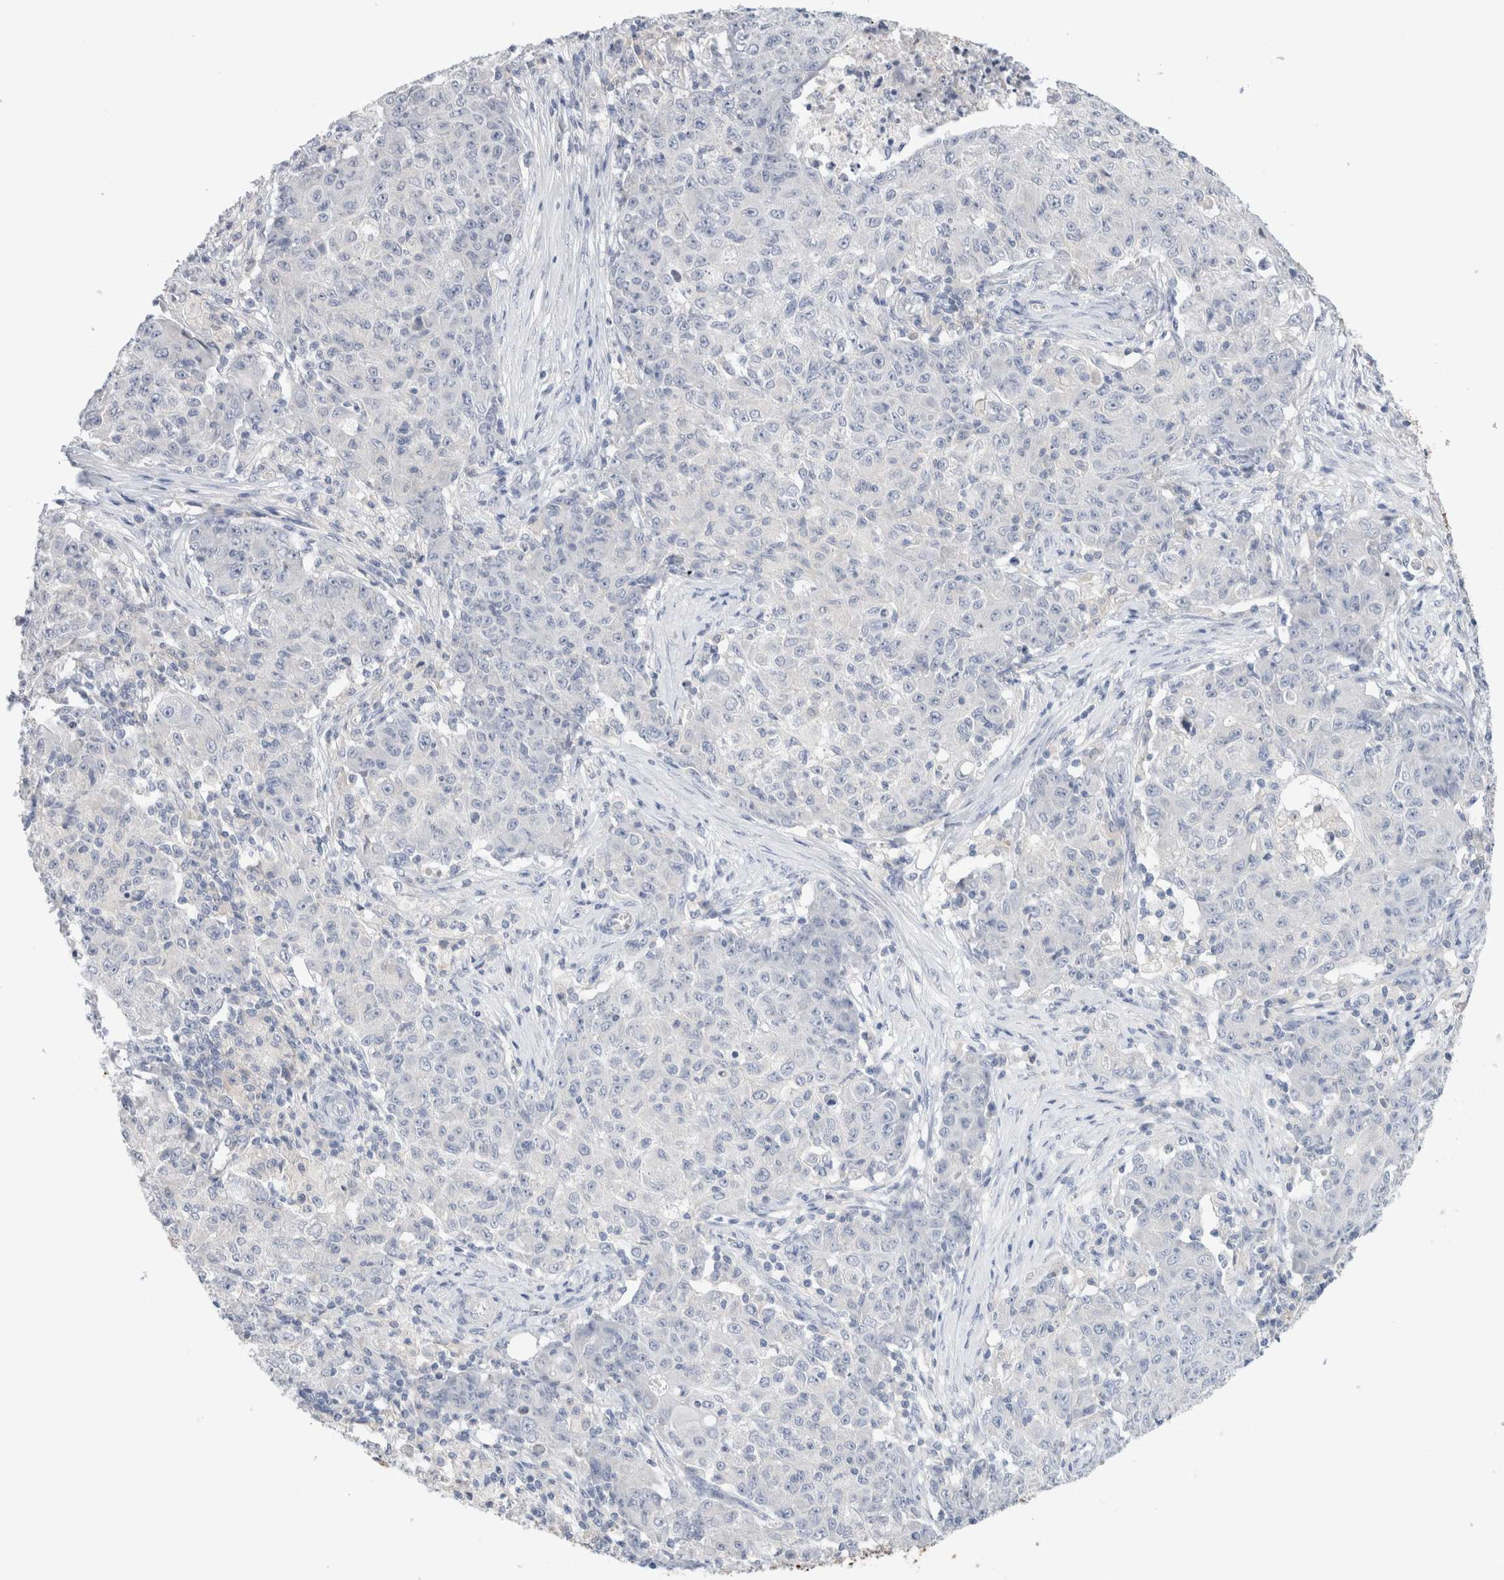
{"staining": {"intensity": "negative", "quantity": "none", "location": "none"}, "tissue": "ovarian cancer", "cell_type": "Tumor cells", "image_type": "cancer", "snomed": [{"axis": "morphology", "description": "Carcinoma, endometroid"}, {"axis": "topography", "description": "Ovary"}], "caption": "An immunohistochemistry histopathology image of ovarian endometroid carcinoma is shown. There is no staining in tumor cells of ovarian endometroid carcinoma.", "gene": "ADAM30", "patient": {"sex": "female", "age": 42}}